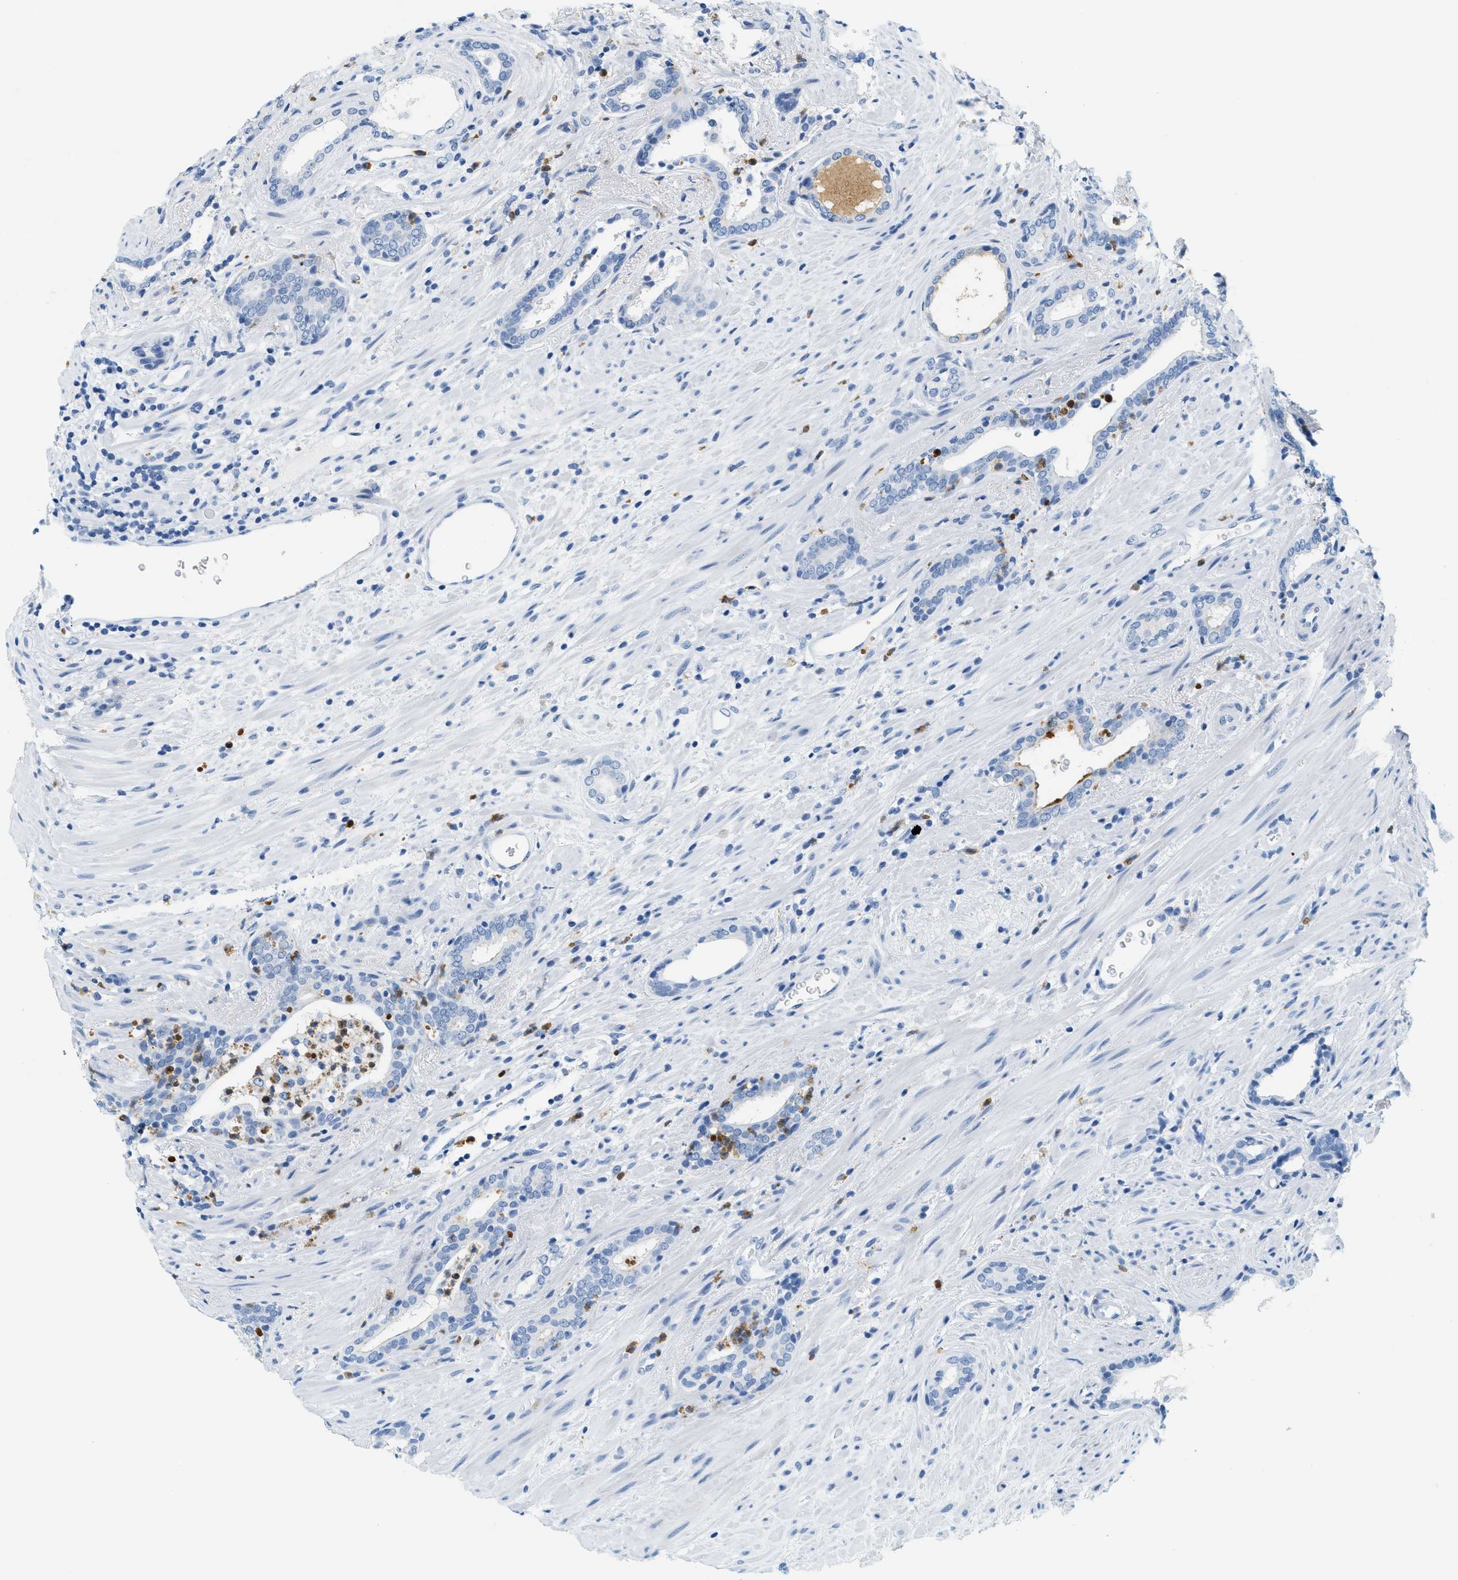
{"staining": {"intensity": "negative", "quantity": "none", "location": "none"}, "tissue": "prostate cancer", "cell_type": "Tumor cells", "image_type": "cancer", "snomed": [{"axis": "morphology", "description": "Adenocarcinoma, High grade"}, {"axis": "topography", "description": "Prostate"}], "caption": "DAB (3,3'-diaminobenzidine) immunohistochemical staining of human prostate adenocarcinoma (high-grade) displays no significant positivity in tumor cells.", "gene": "LCN2", "patient": {"sex": "male", "age": 71}}